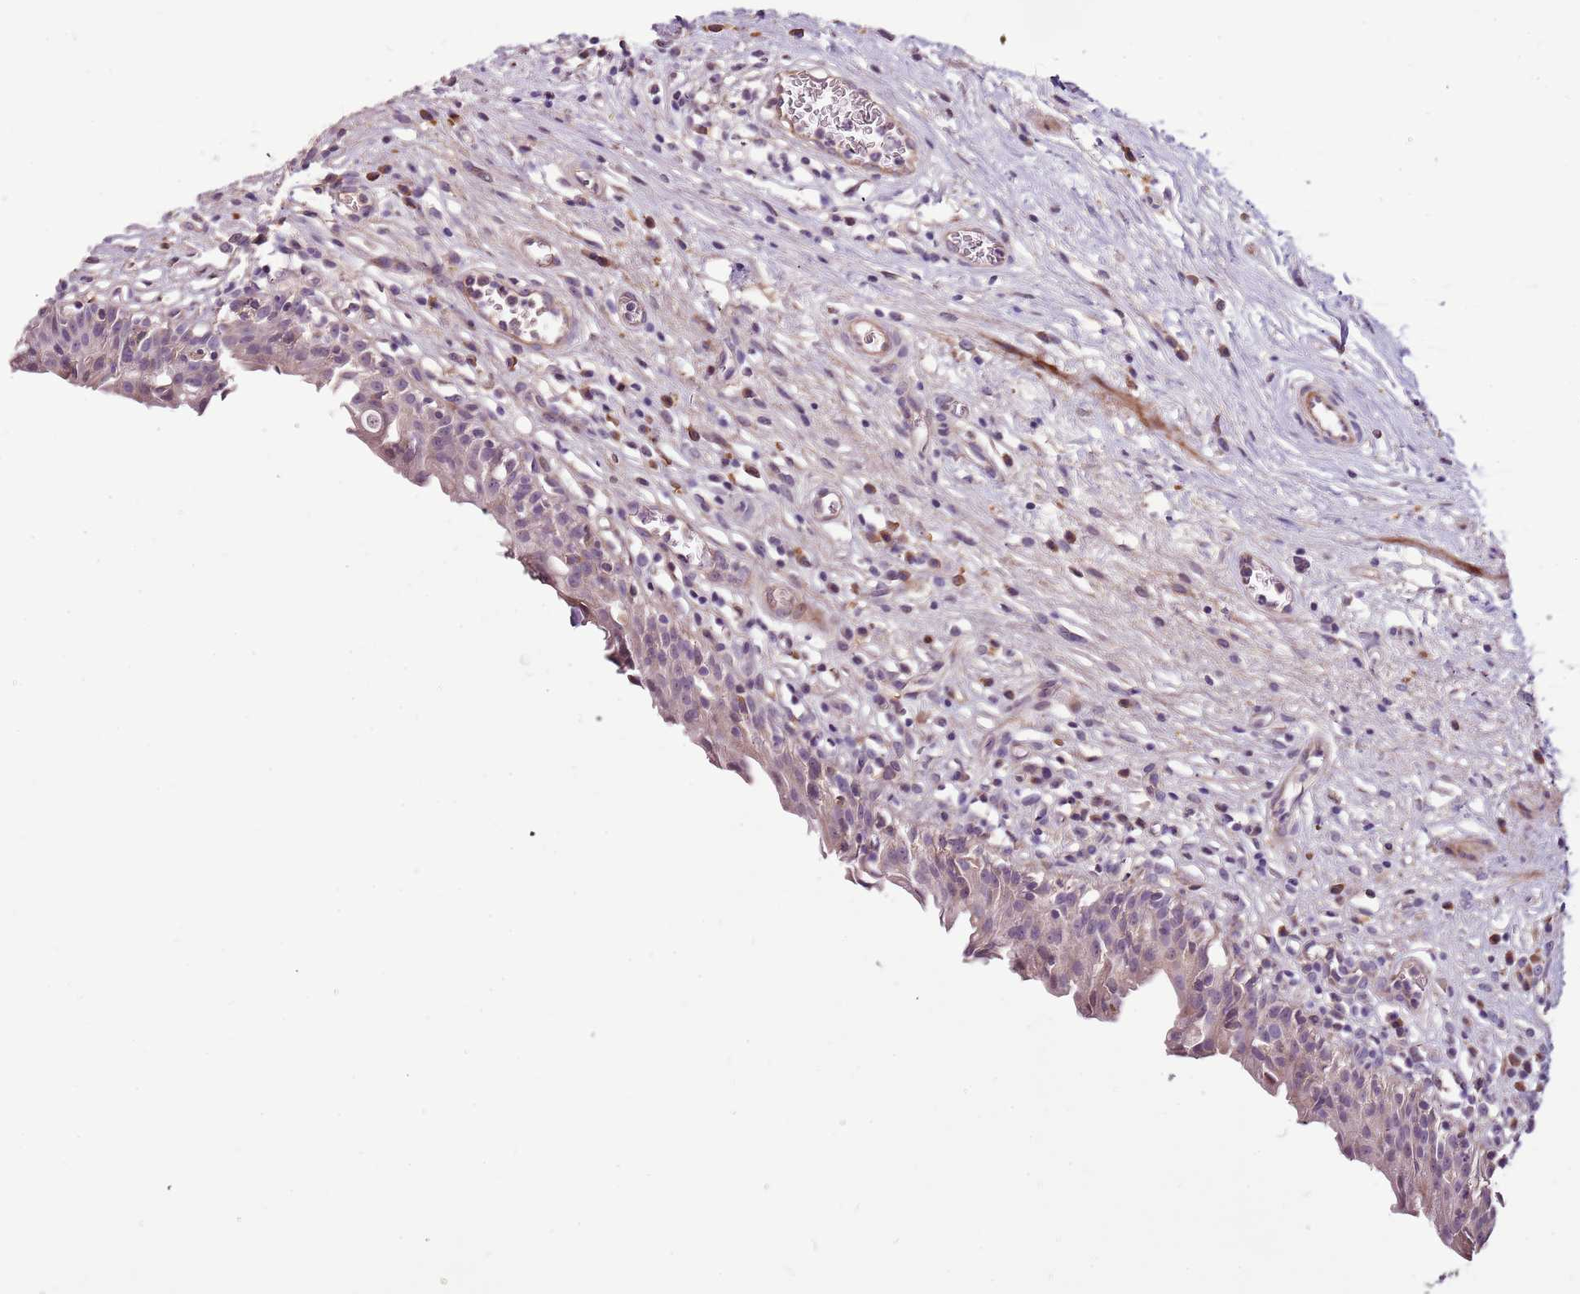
{"staining": {"intensity": "negative", "quantity": "none", "location": "none"}, "tissue": "urinary bladder", "cell_type": "Urothelial cells", "image_type": "normal", "snomed": [{"axis": "morphology", "description": "Normal tissue, NOS"}, {"axis": "morphology", "description": "Inflammation, NOS"}, {"axis": "topography", "description": "Urinary bladder"}], "caption": "Immunohistochemical staining of benign human urinary bladder shows no significant staining in urothelial cells. The staining was performed using DAB to visualize the protein expression in brown, while the nuclei were stained in blue with hematoxylin (Magnification: 20x).", "gene": "NKX2", "patient": {"sex": "male", "age": 63}}